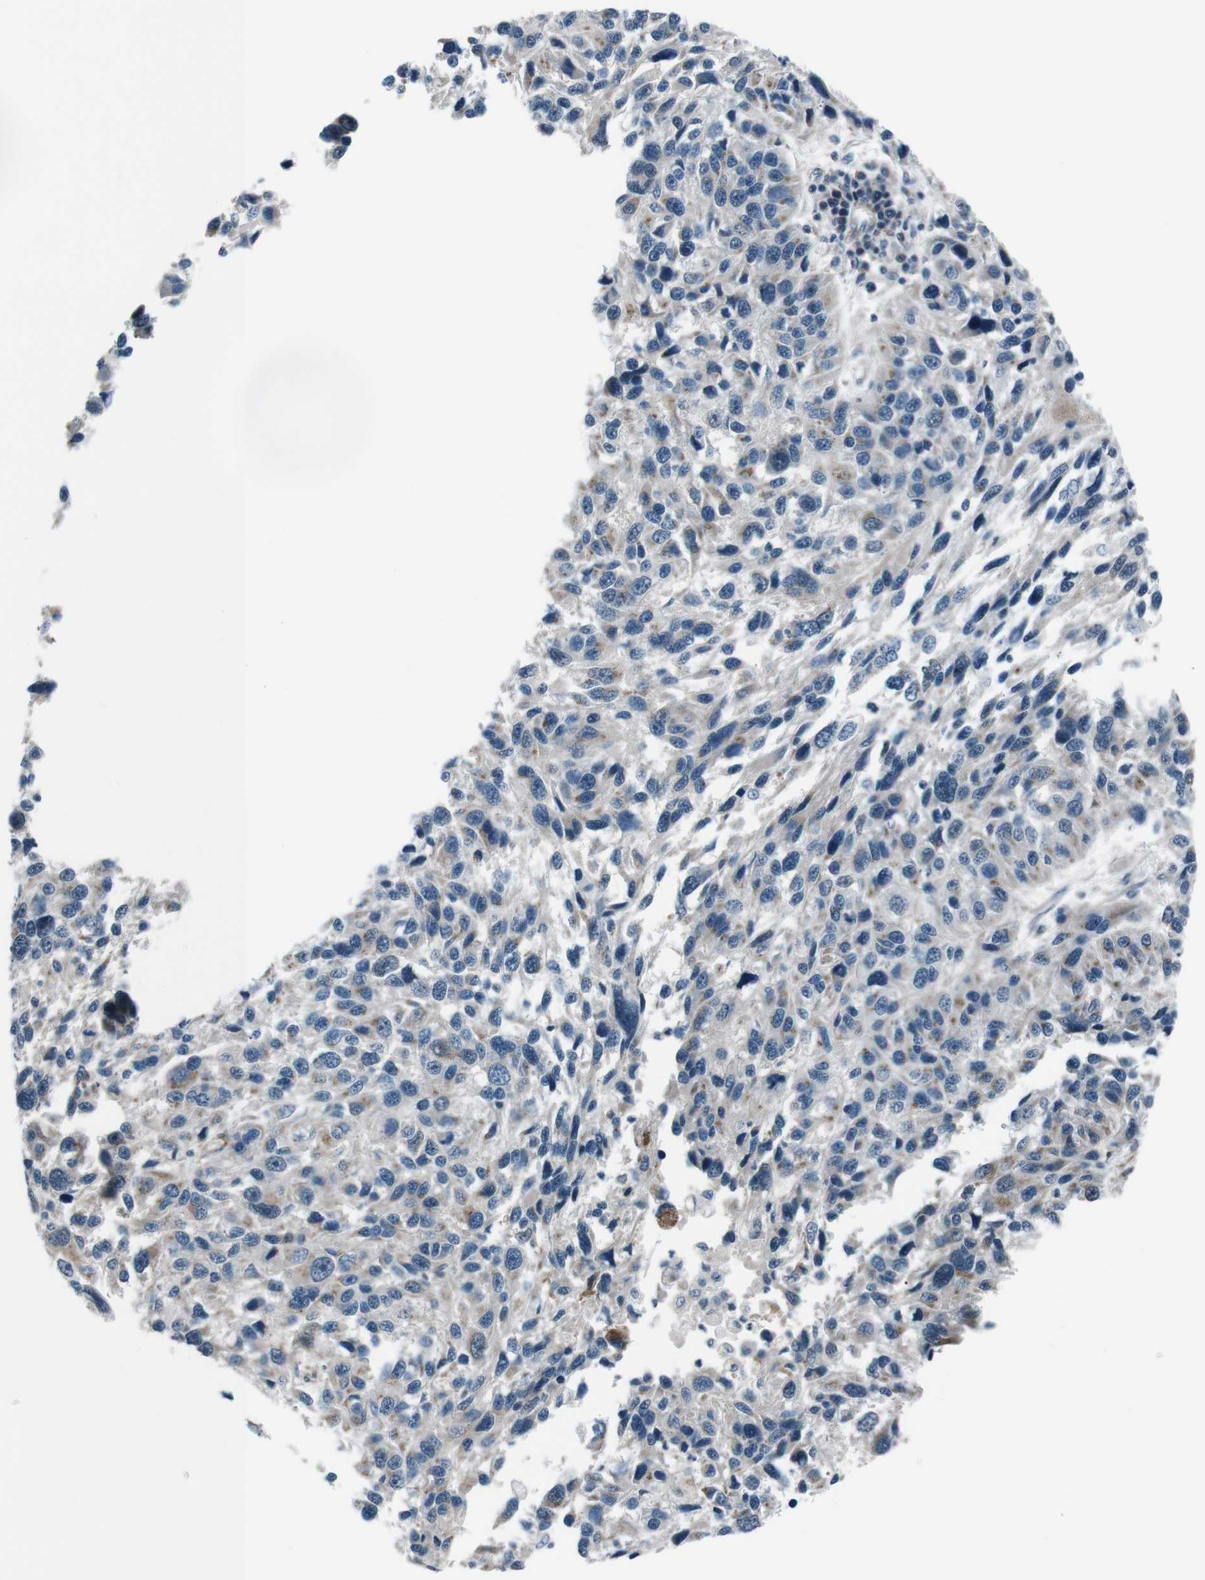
{"staining": {"intensity": "weak", "quantity": "<25%", "location": "cytoplasmic/membranous"}, "tissue": "melanoma", "cell_type": "Tumor cells", "image_type": "cancer", "snomed": [{"axis": "morphology", "description": "Malignant melanoma, NOS"}, {"axis": "topography", "description": "Skin"}], "caption": "High magnification brightfield microscopy of malignant melanoma stained with DAB (brown) and counterstained with hematoxylin (blue): tumor cells show no significant positivity.", "gene": "PDLIM5", "patient": {"sex": "male", "age": 53}}